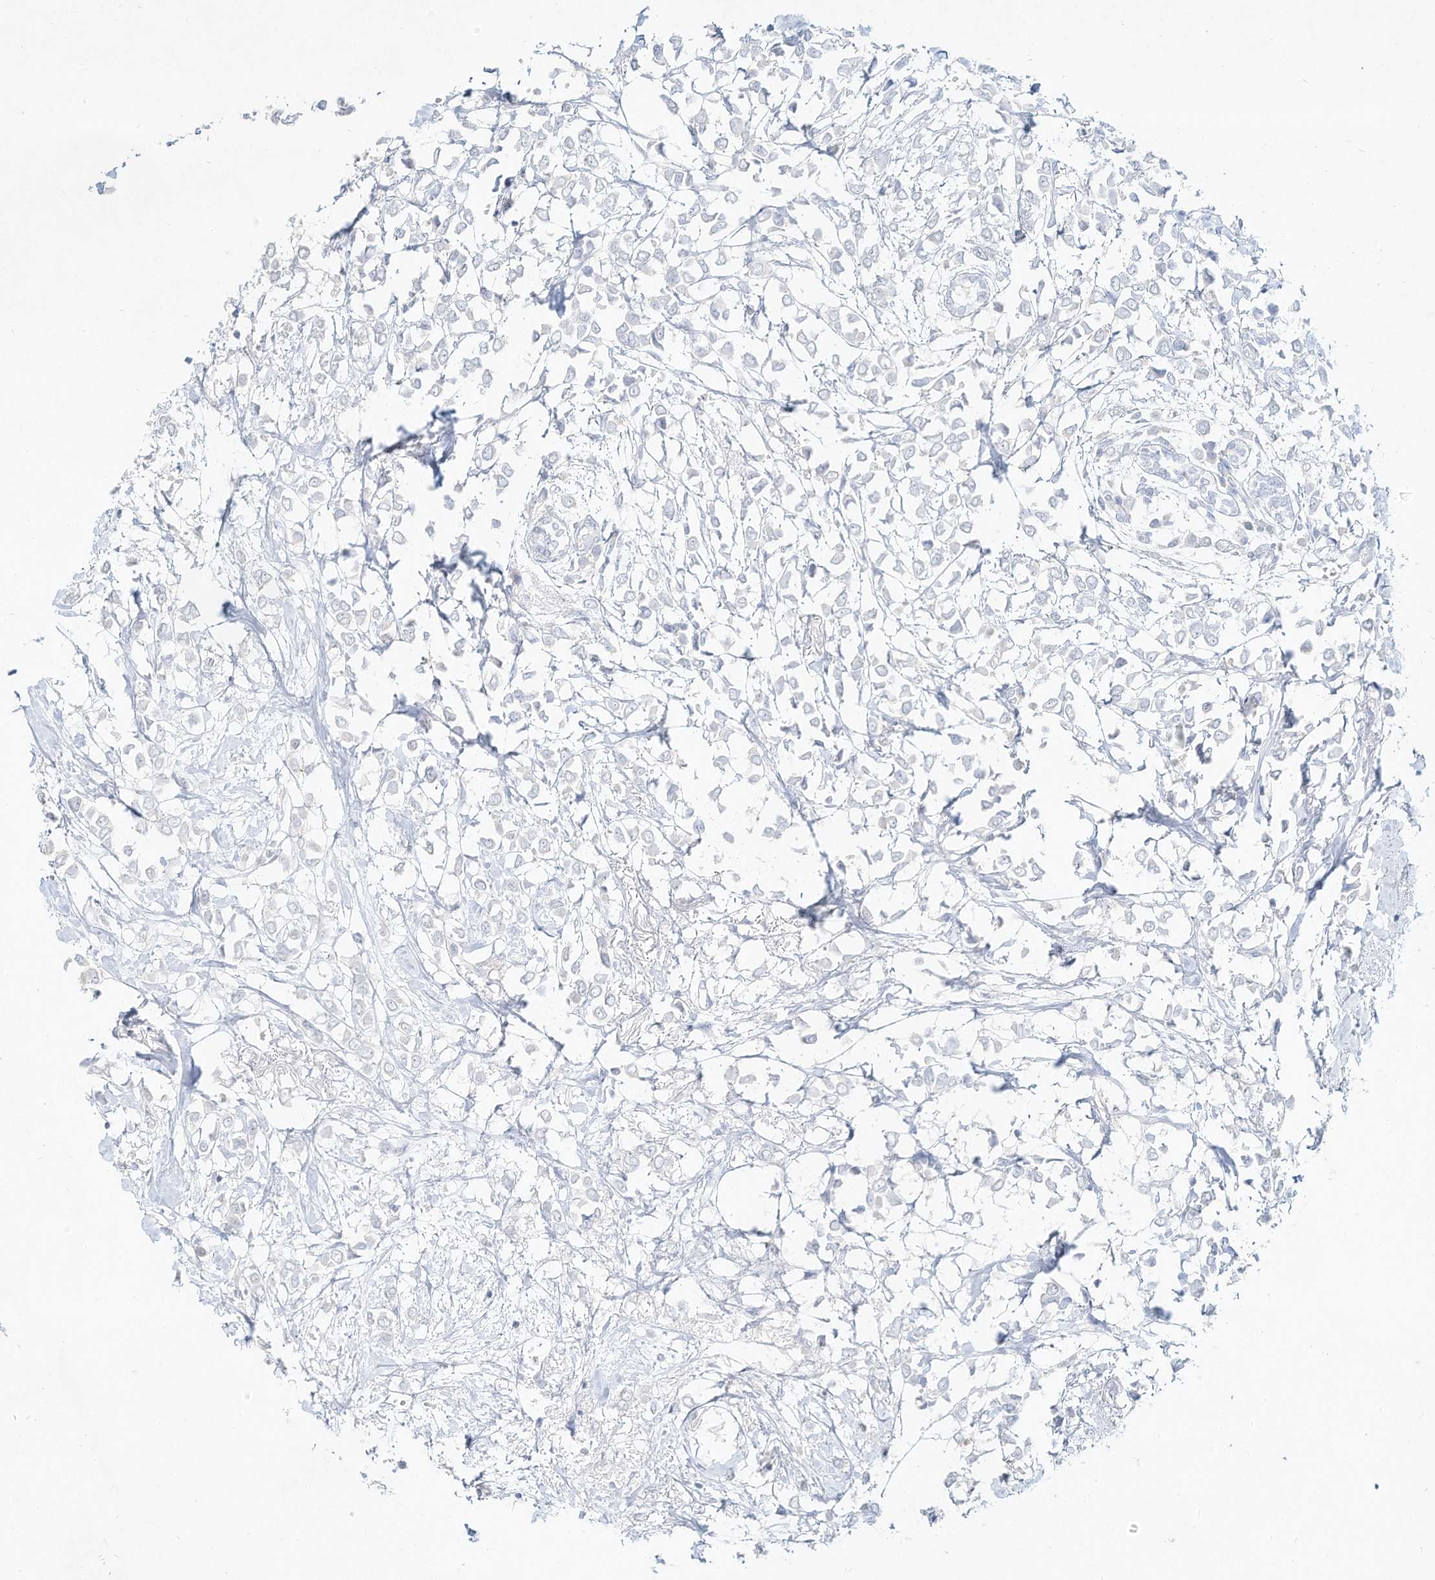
{"staining": {"intensity": "negative", "quantity": "none", "location": "none"}, "tissue": "breast cancer", "cell_type": "Tumor cells", "image_type": "cancer", "snomed": [{"axis": "morphology", "description": "Lobular carcinoma"}, {"axis": "topography", "description": "Breast"}], "caption": "DAB (3,3'-diaminobenzidine) immunohistochemical staining of breast lobular carcinoma shows no significant staining in tumor cells. (Stains: DAB (3,3'-diaminobenzidine) immunohistochemistry with hematoxylin counter stain, Microscopy: brightfield microscopy at high magnification).", "gene": "DYNC1I2", "patient": {"sex": "female", "age": 51}}